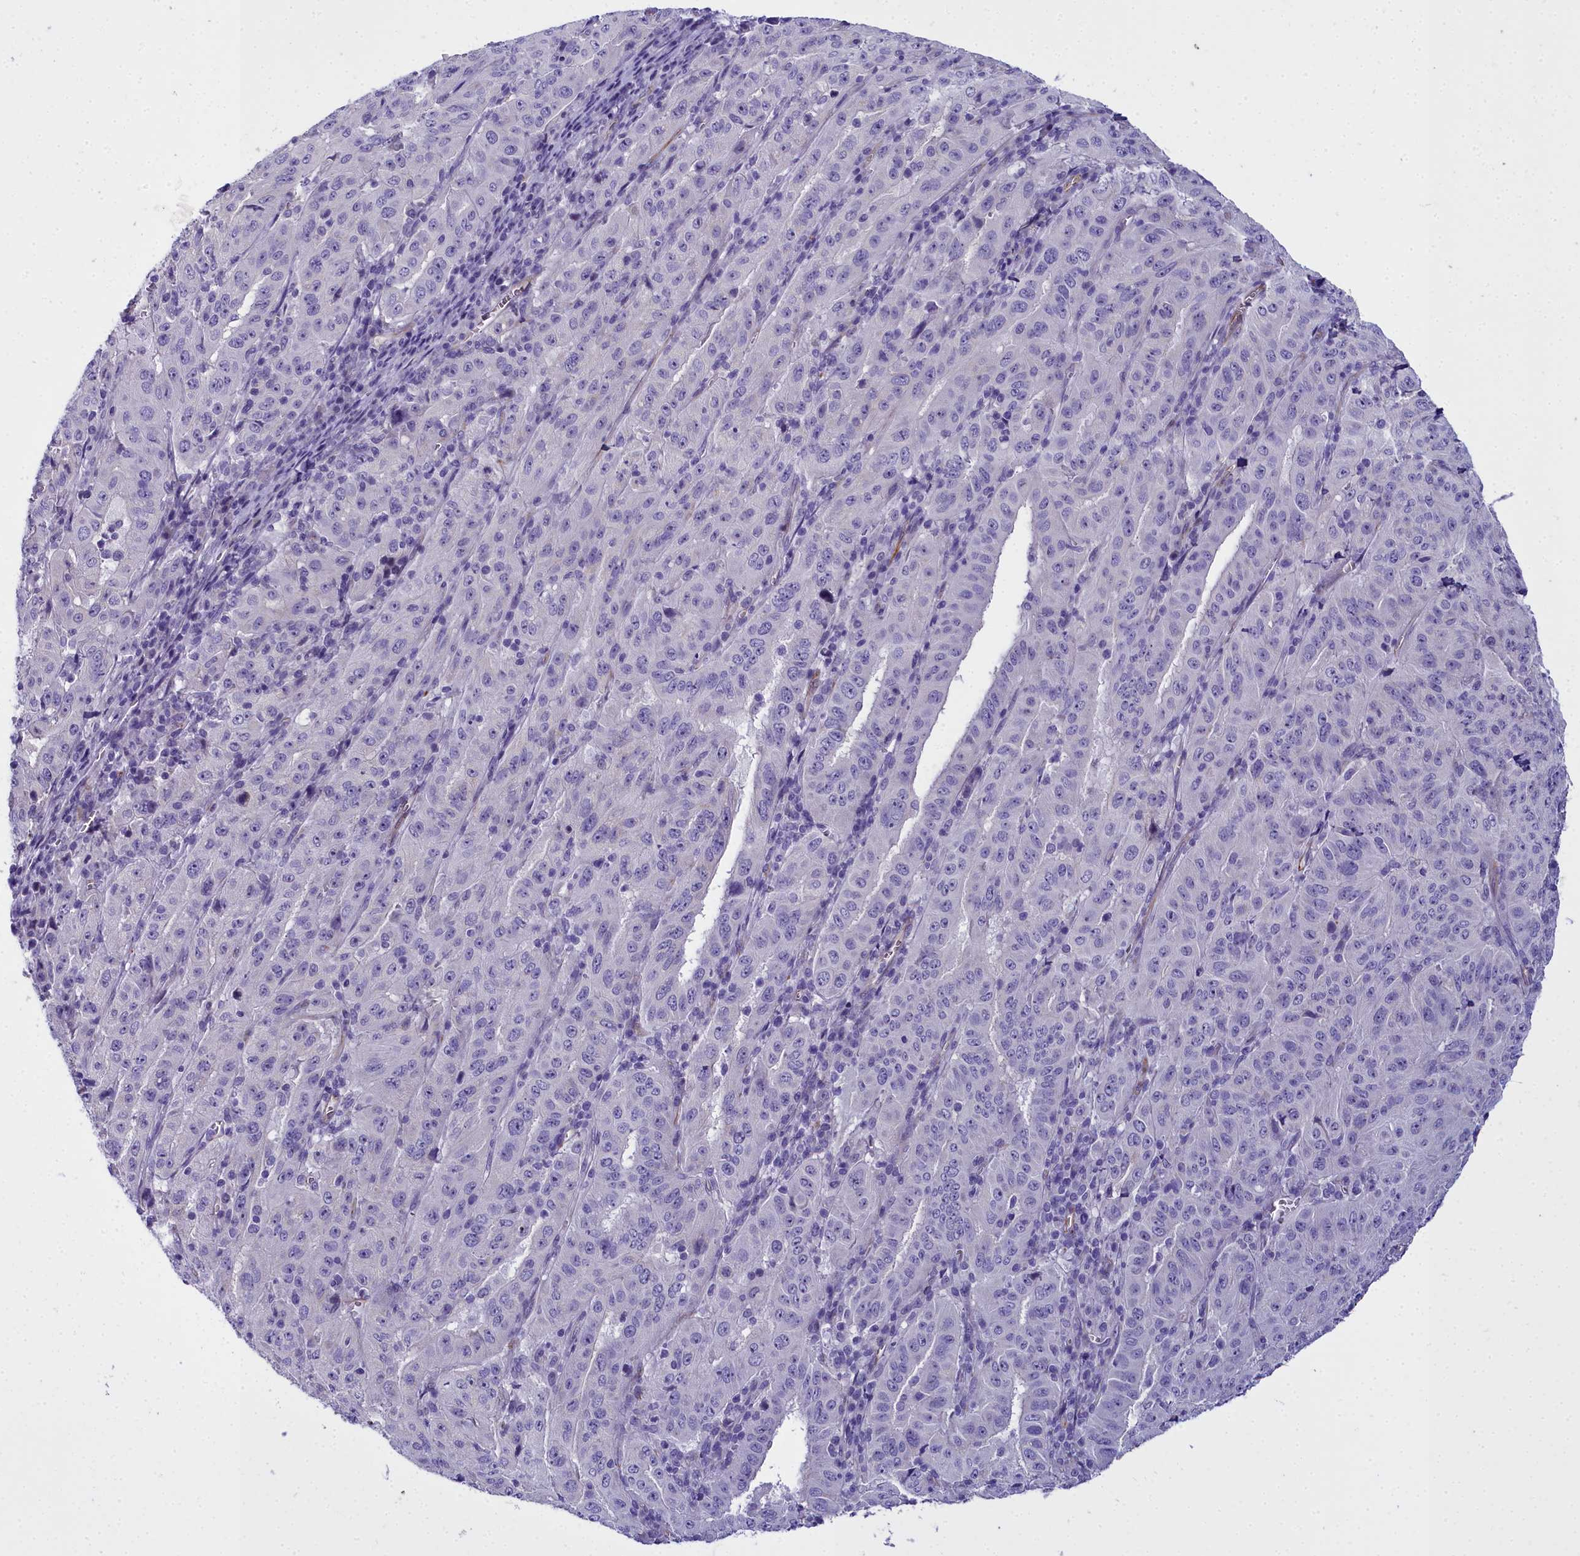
{"staining": {"intensity": "negative", "quantity": "none", "location": "none"}, "tissue": "pancreatic cancer", "cell_type": "Tumor cells", "image_type": "cancer", "snomed": [{"axis": "morphology", "description": "Adenocarcinoma, NOS"}, {"axis": "topography", "description": "Pancreas"}], "caption": "IHC micrograph of human adenocarcinoma (pancreatic) stained for a protein (brown), which shows no staining in tumor cells.", "gene": "TIMM22", "patient": {"sex": "male", "age": 63}}